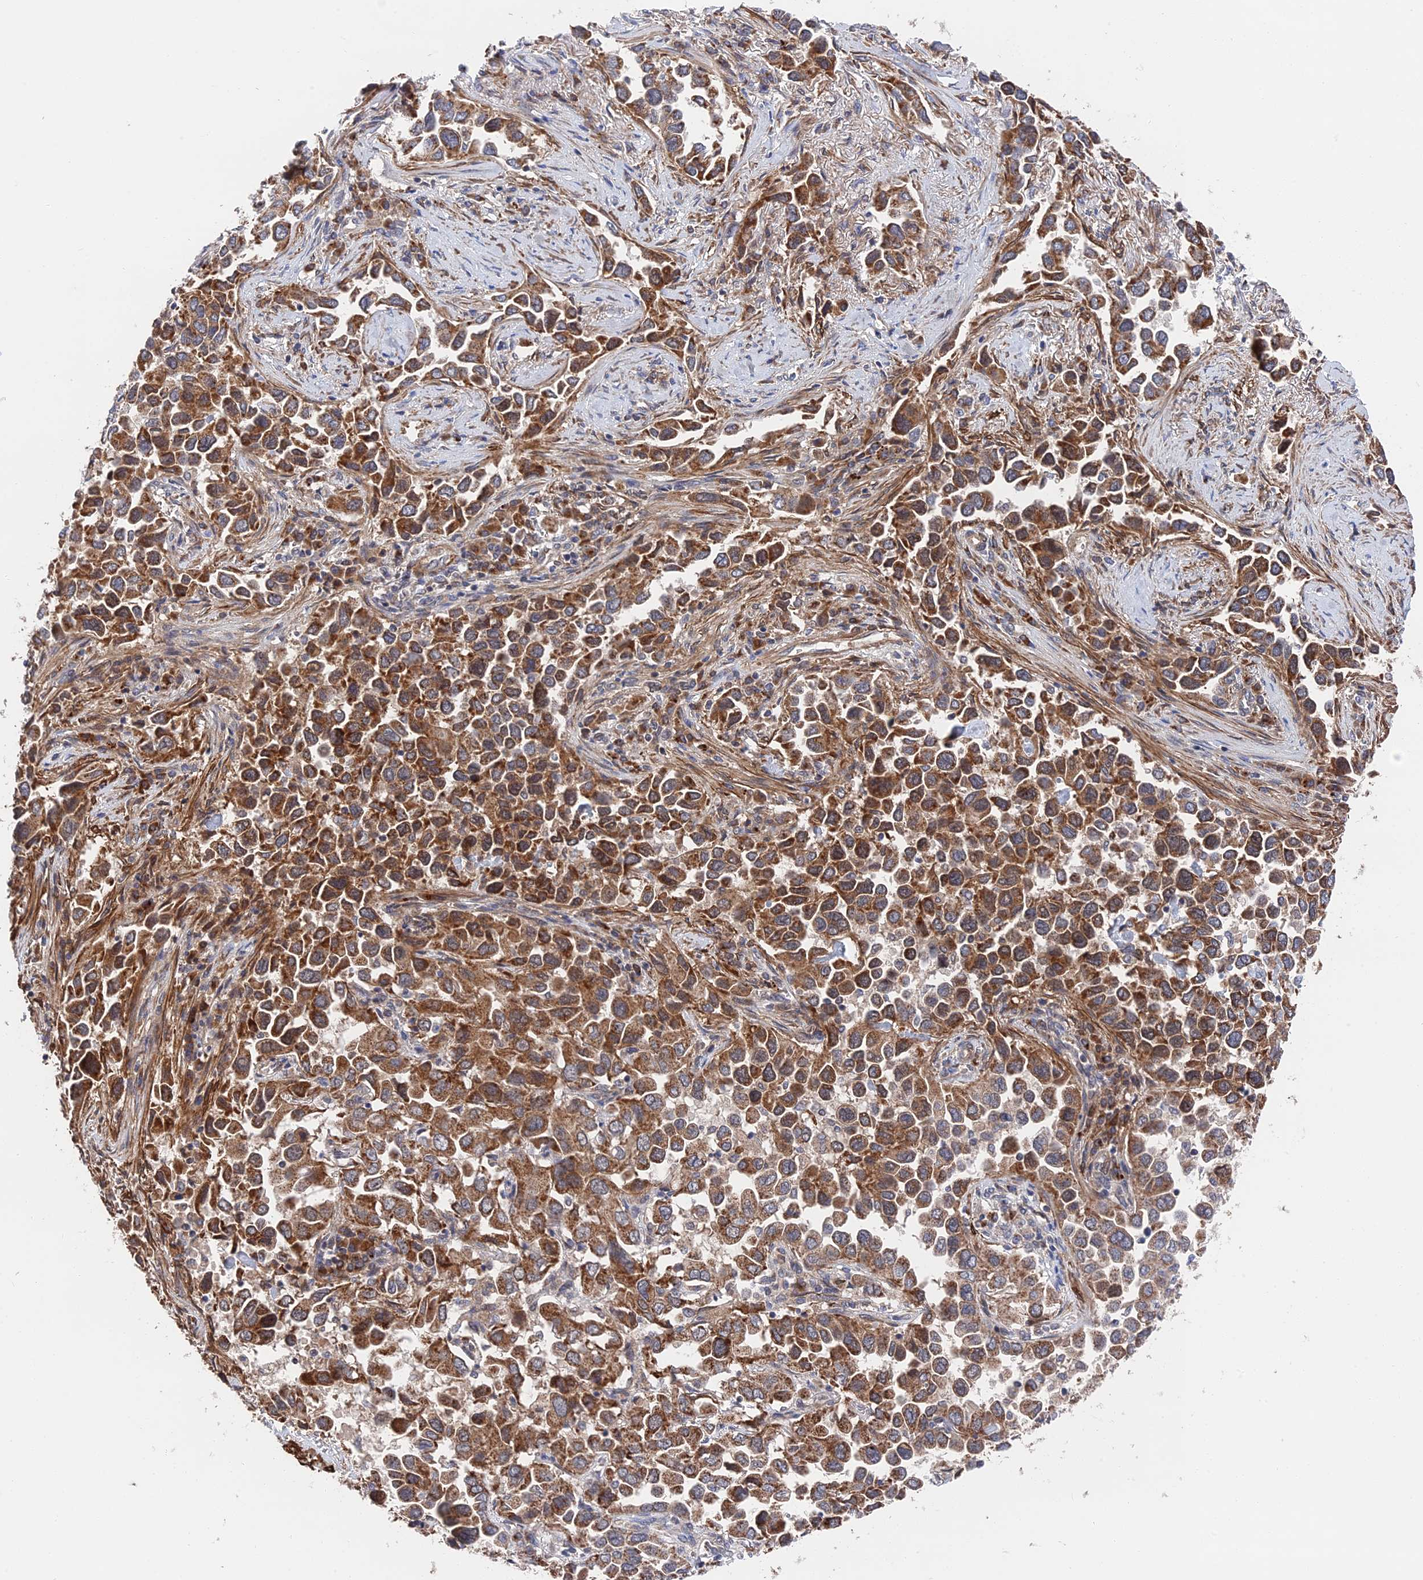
{"staining": {"intensity": "strong", "quantity": ">75%", "location": "cytoplasmic/membranous"}, "tissue": "lung cancer", "cell_type": "Tumor cells", "image_type": "cancer", "snomed": [{"axis": "morphology", "description": "Adenocarcinoma, NOS"}, {"axis": "topography", "description": "Lung"}], "caption": "IHC staining of lung cancer (adenocarcinoma), which demonstrates high levels of strong cytoplasmic/membranous positivity in approximately >75% of tumor cells indicating strong cytoplasmic/membranous protein positivity. The staining was performed using DAB (3,3'-diaminobenzidine) (brown) for protein detection and nuclei were counterstained in hematoxylin (blue).", "gene": "ZNF320", "patient": {"sex": "female", "age": 76}}